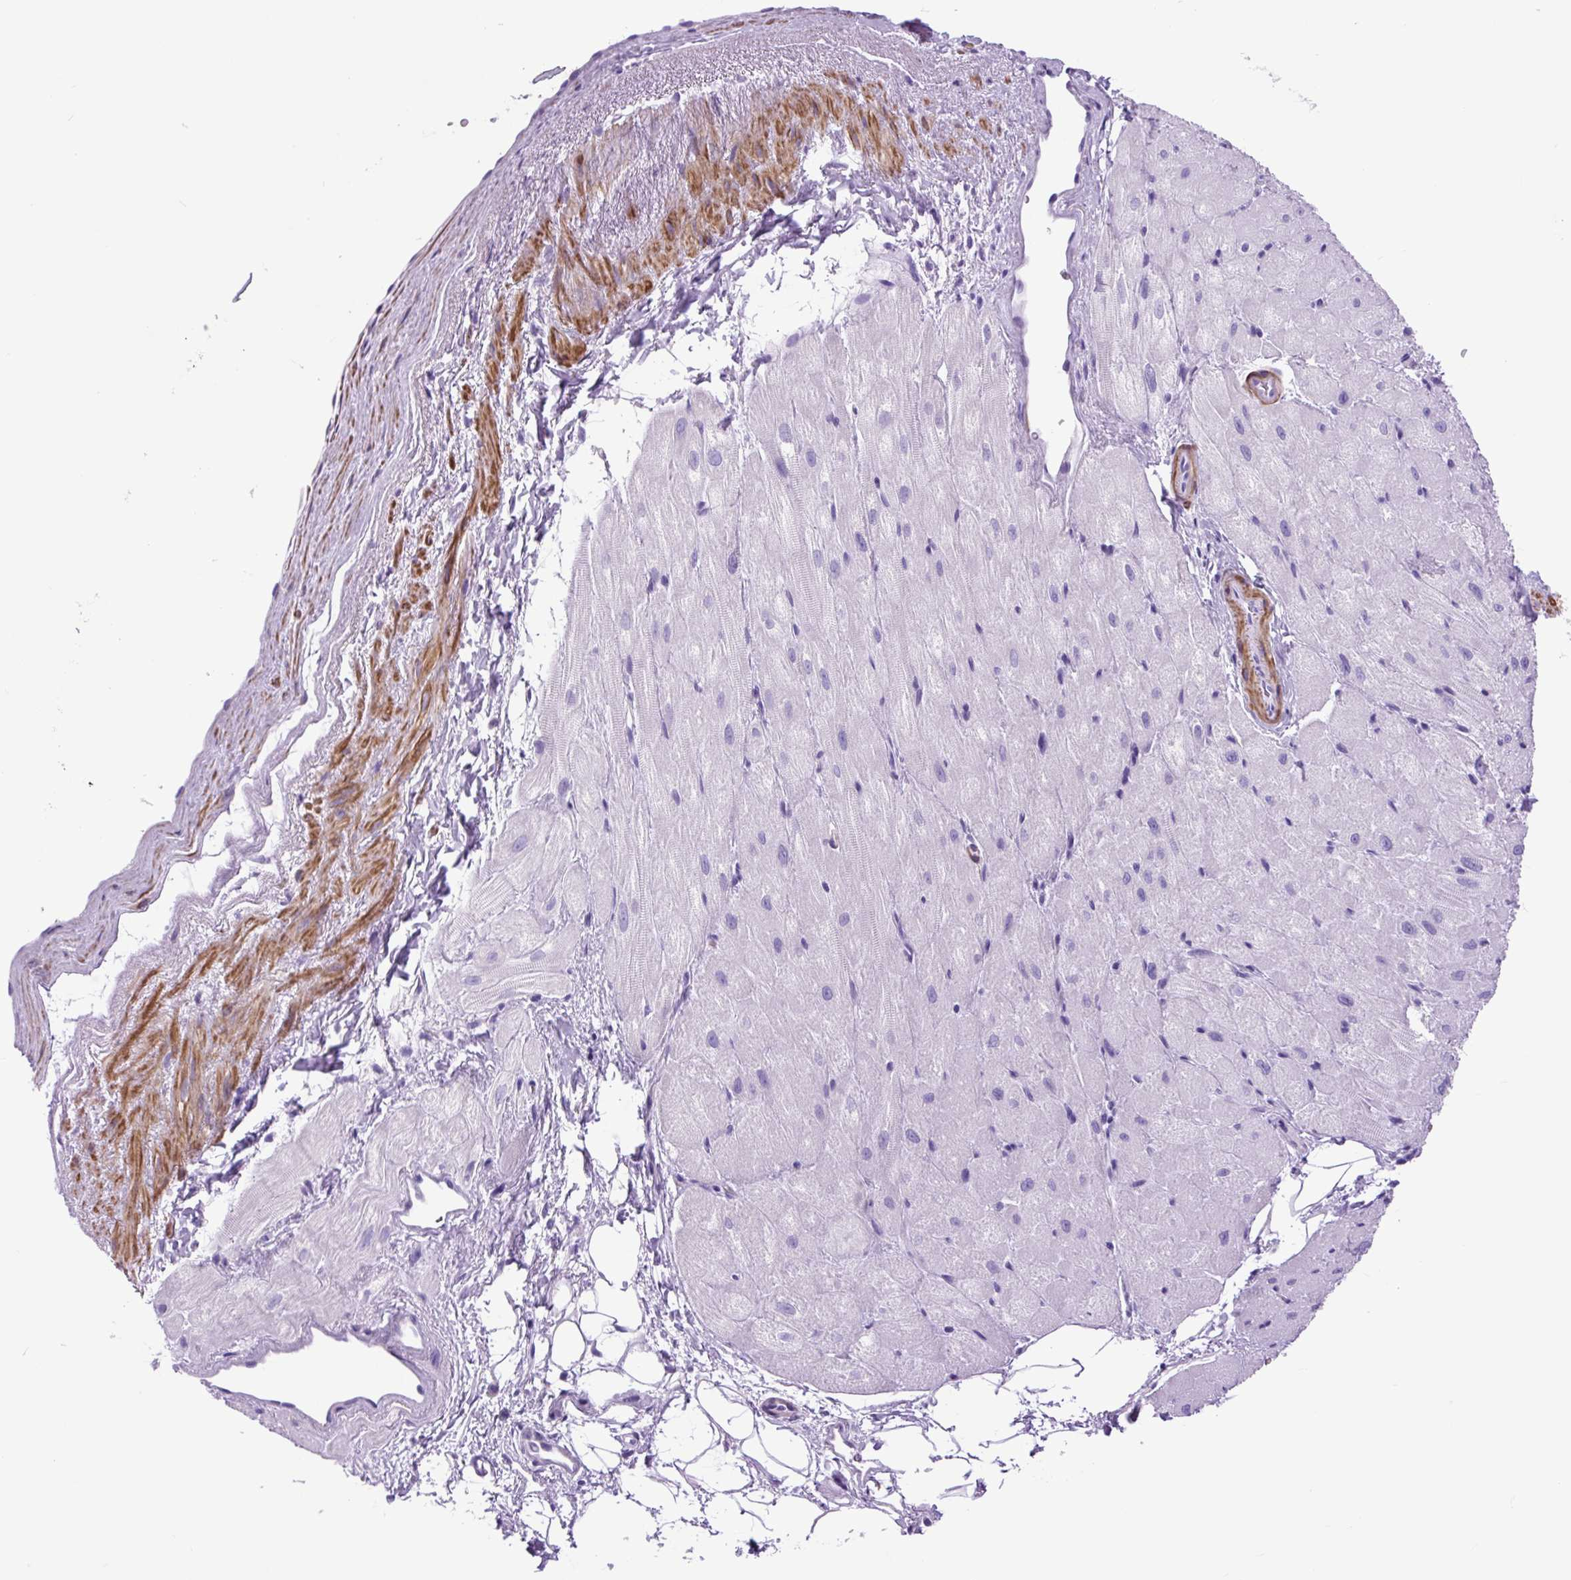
{"staining": {"intensity": "negative", "quantity": "none", "location": "none"}, "tissue": "heart muscle", "cell_type": "Cardiomyocytes", "image_type": "normal", "snomed": [{"axis": "morphology", "description": "Normal tissue, NOS"}, {"axis": "topography", "description": "Heart"}], "caption": "Cardiomyocytes are negative for protein expression in unremarkable human heart muscle. The staining was performed using DAB to visualize the protein expression in brown, while the nuclei were stained in blue with hematoxylin (Magnification: 20x).", "gene": "DPP6", "patient": {"sex": "male", "age": 62}}